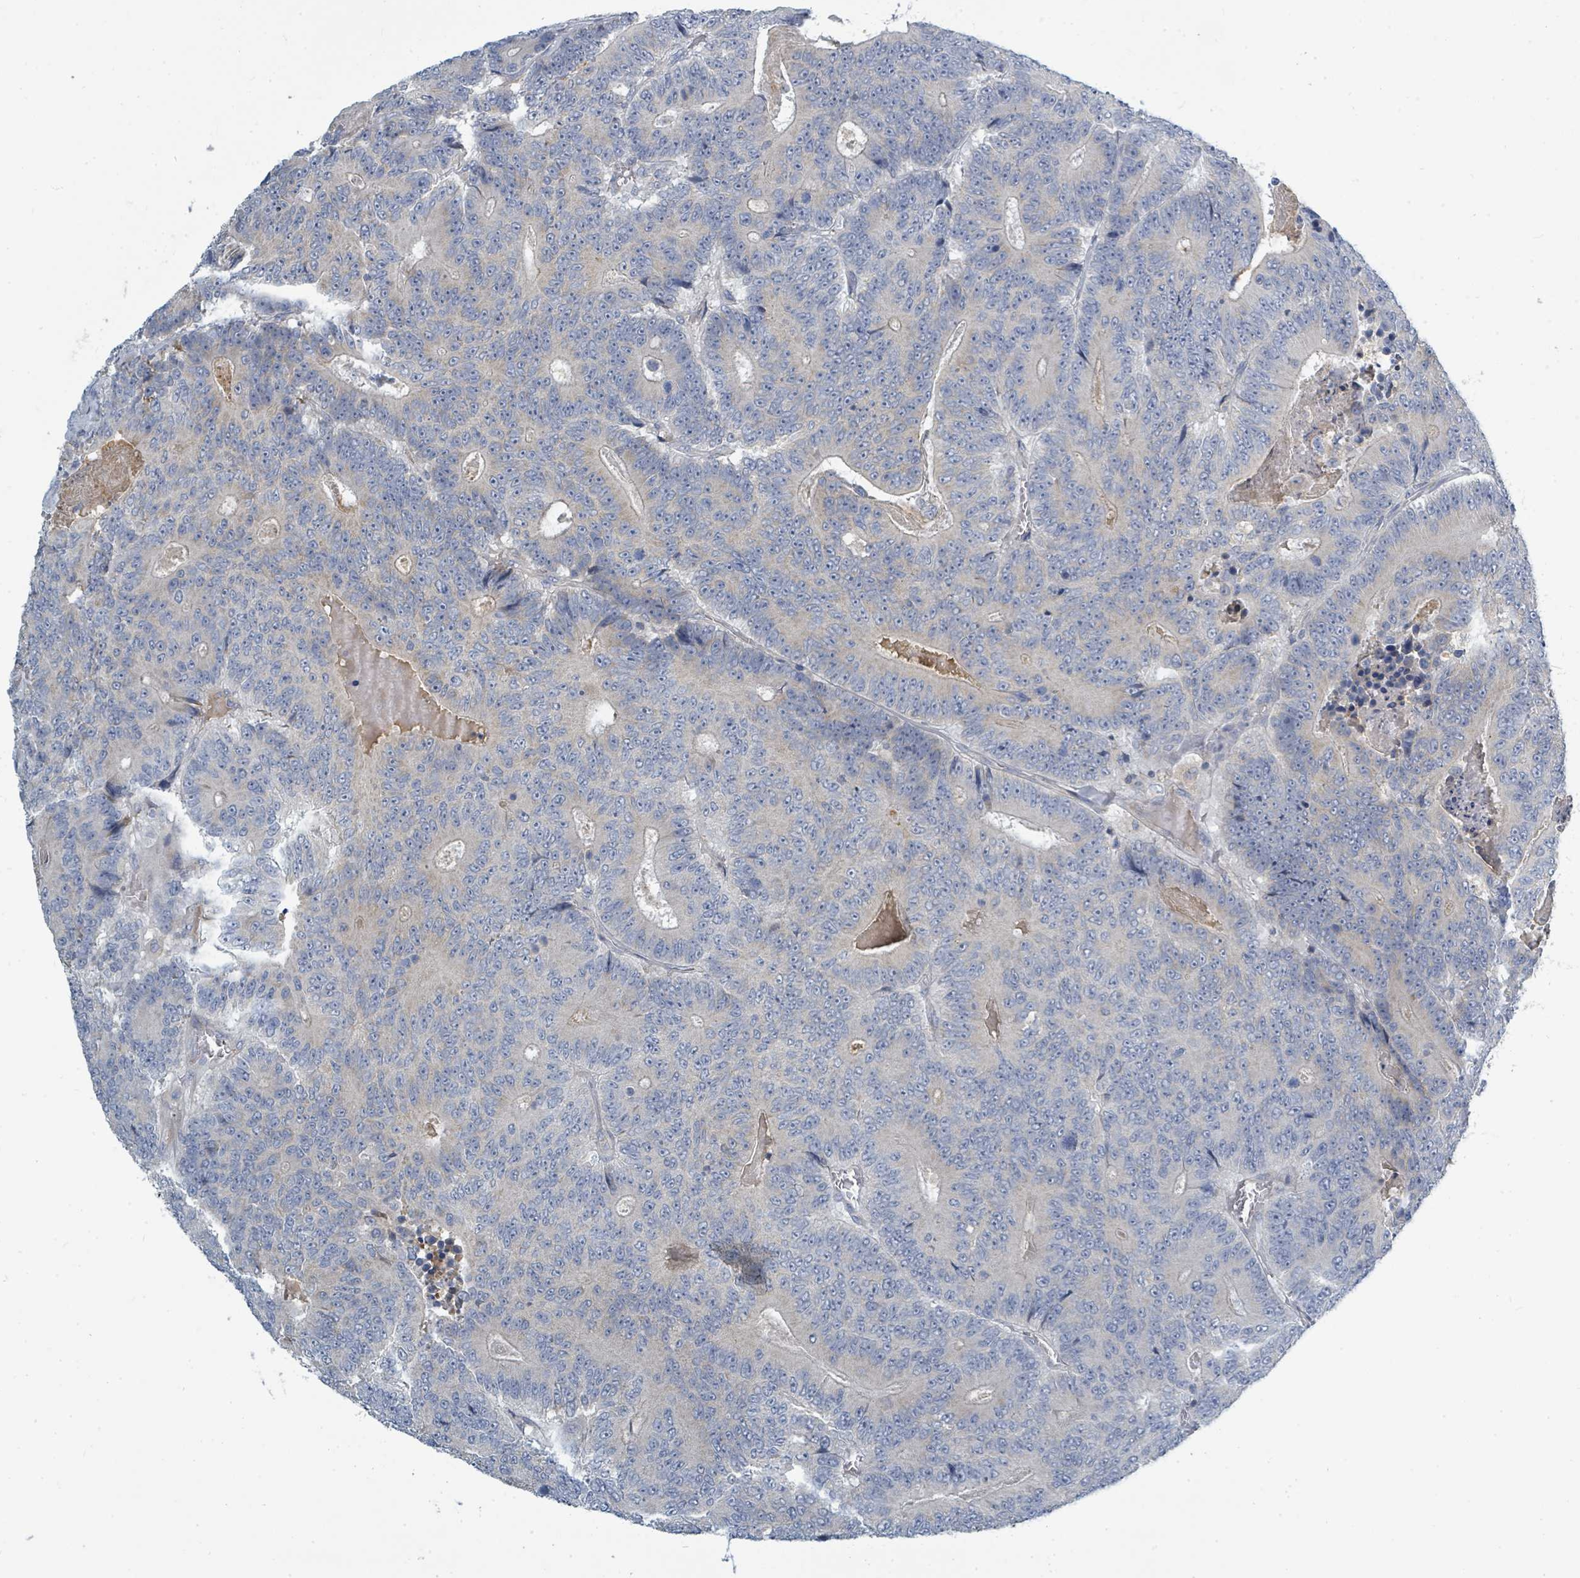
{"staining": {"intensity": "negative", "quantity": "none", "location": "none"}, "tissue": "colorectal cancer", "cell_type": "Tumor cells", "image_type": "cancer", "snomed": [{"axis": "morphology", "description": "Adenocarcinoma, NOS"}, {"axis": "topography", "description": "Colon"}], "caption": "DAB immunohistochemical staining of human colorectal cancer exhibits no significant positivity in tumor cells.", "gene": "SLC25A23", "patient": {"sex": "male", "age": 83}}